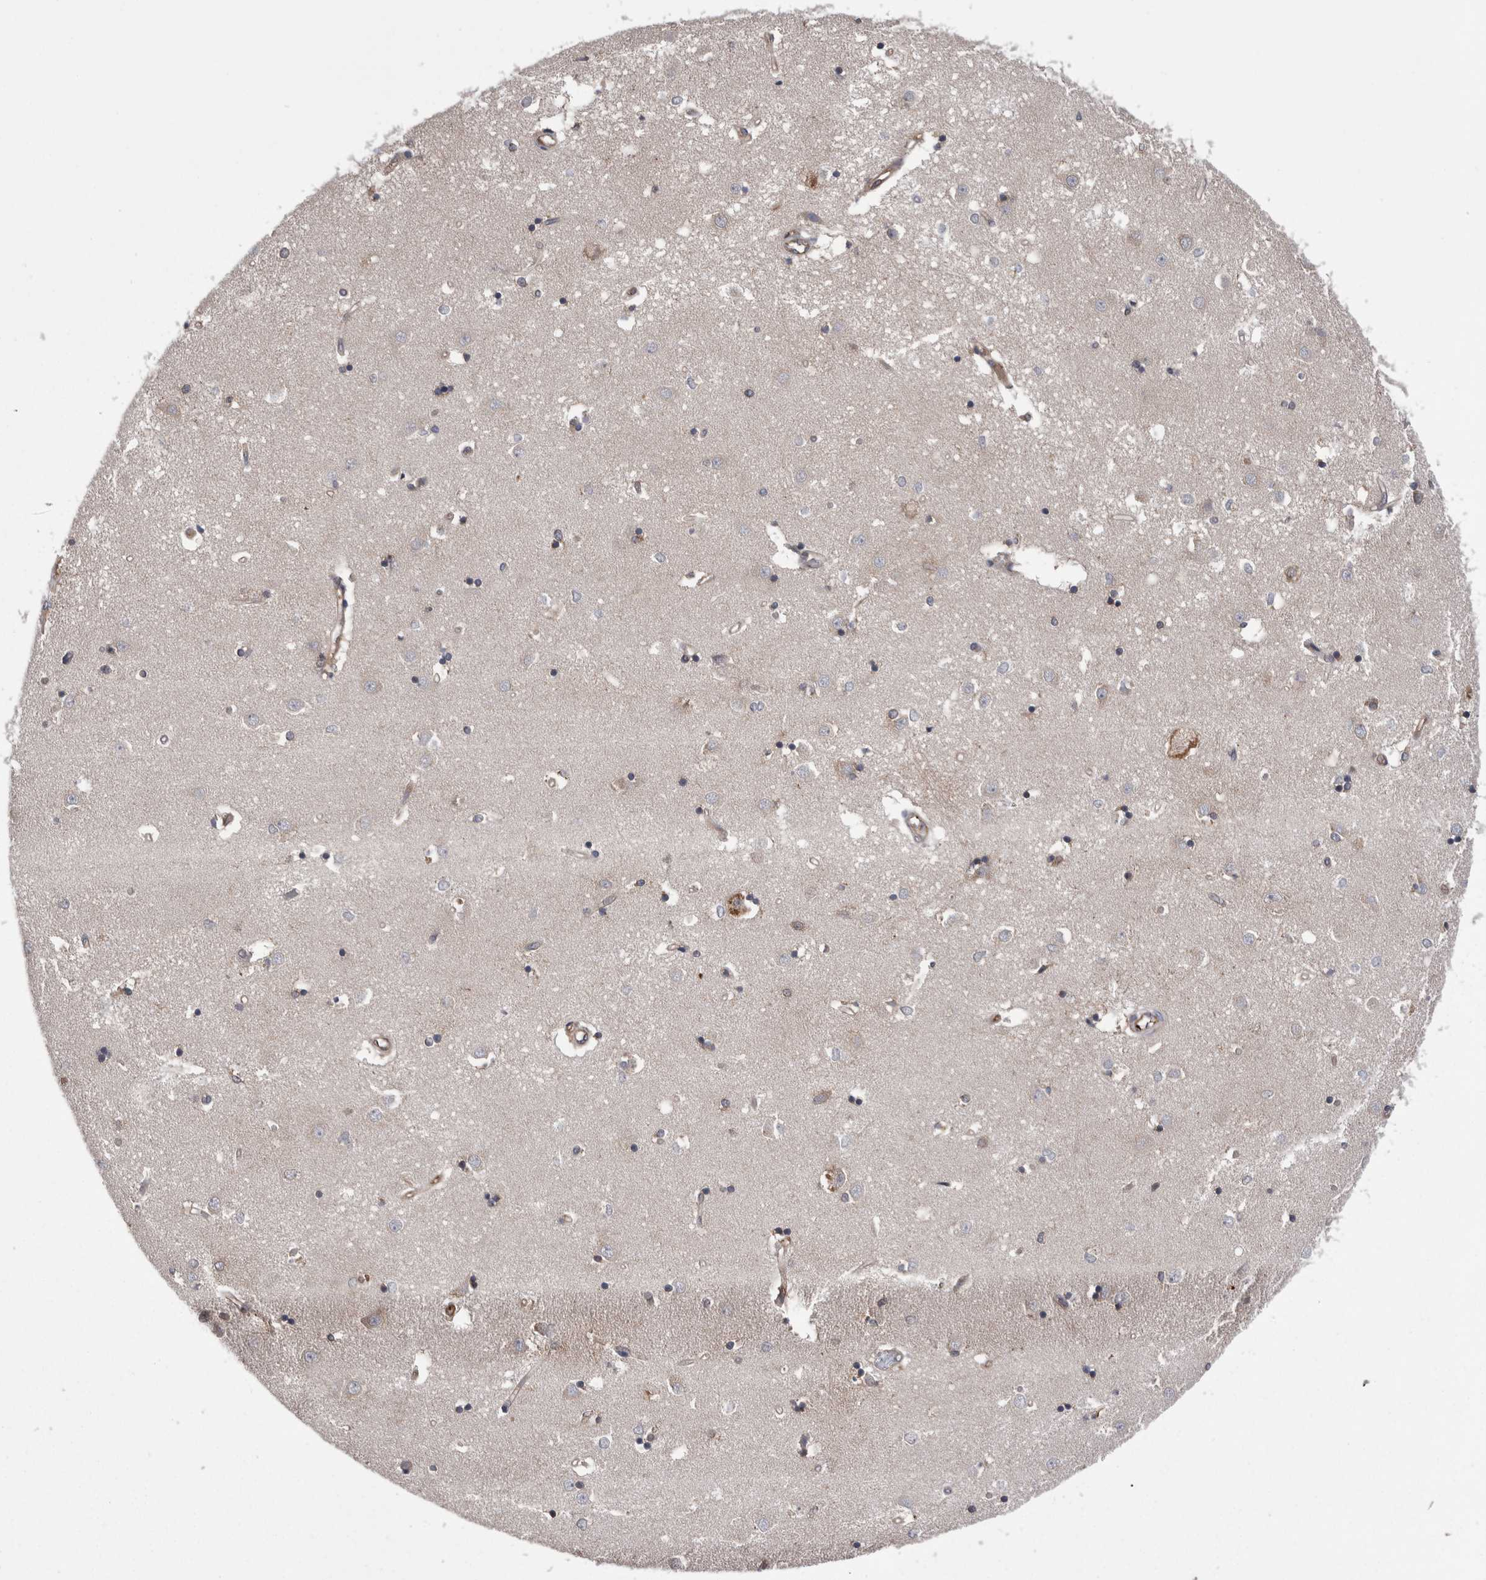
{"staining": {"intensity": "weak", "quantity": "<25%", "location": "cytoplasmic/membranous"}, "tissue": "caudate", "cell_type": "Glial cells", "image_type": "normal", "snomed": [{"axis": "morphology", "description": "Normal tissue, NOS"}, {"axis": "topography", "description": "Lateral ventricle wall"}], "caption": "Photomicrograph shows no protein expression in glial cells of benign caudate. Nuclei are stained in blue.", "gene": "LIMA1", "patient": {"sex": "male", "age": 45}}